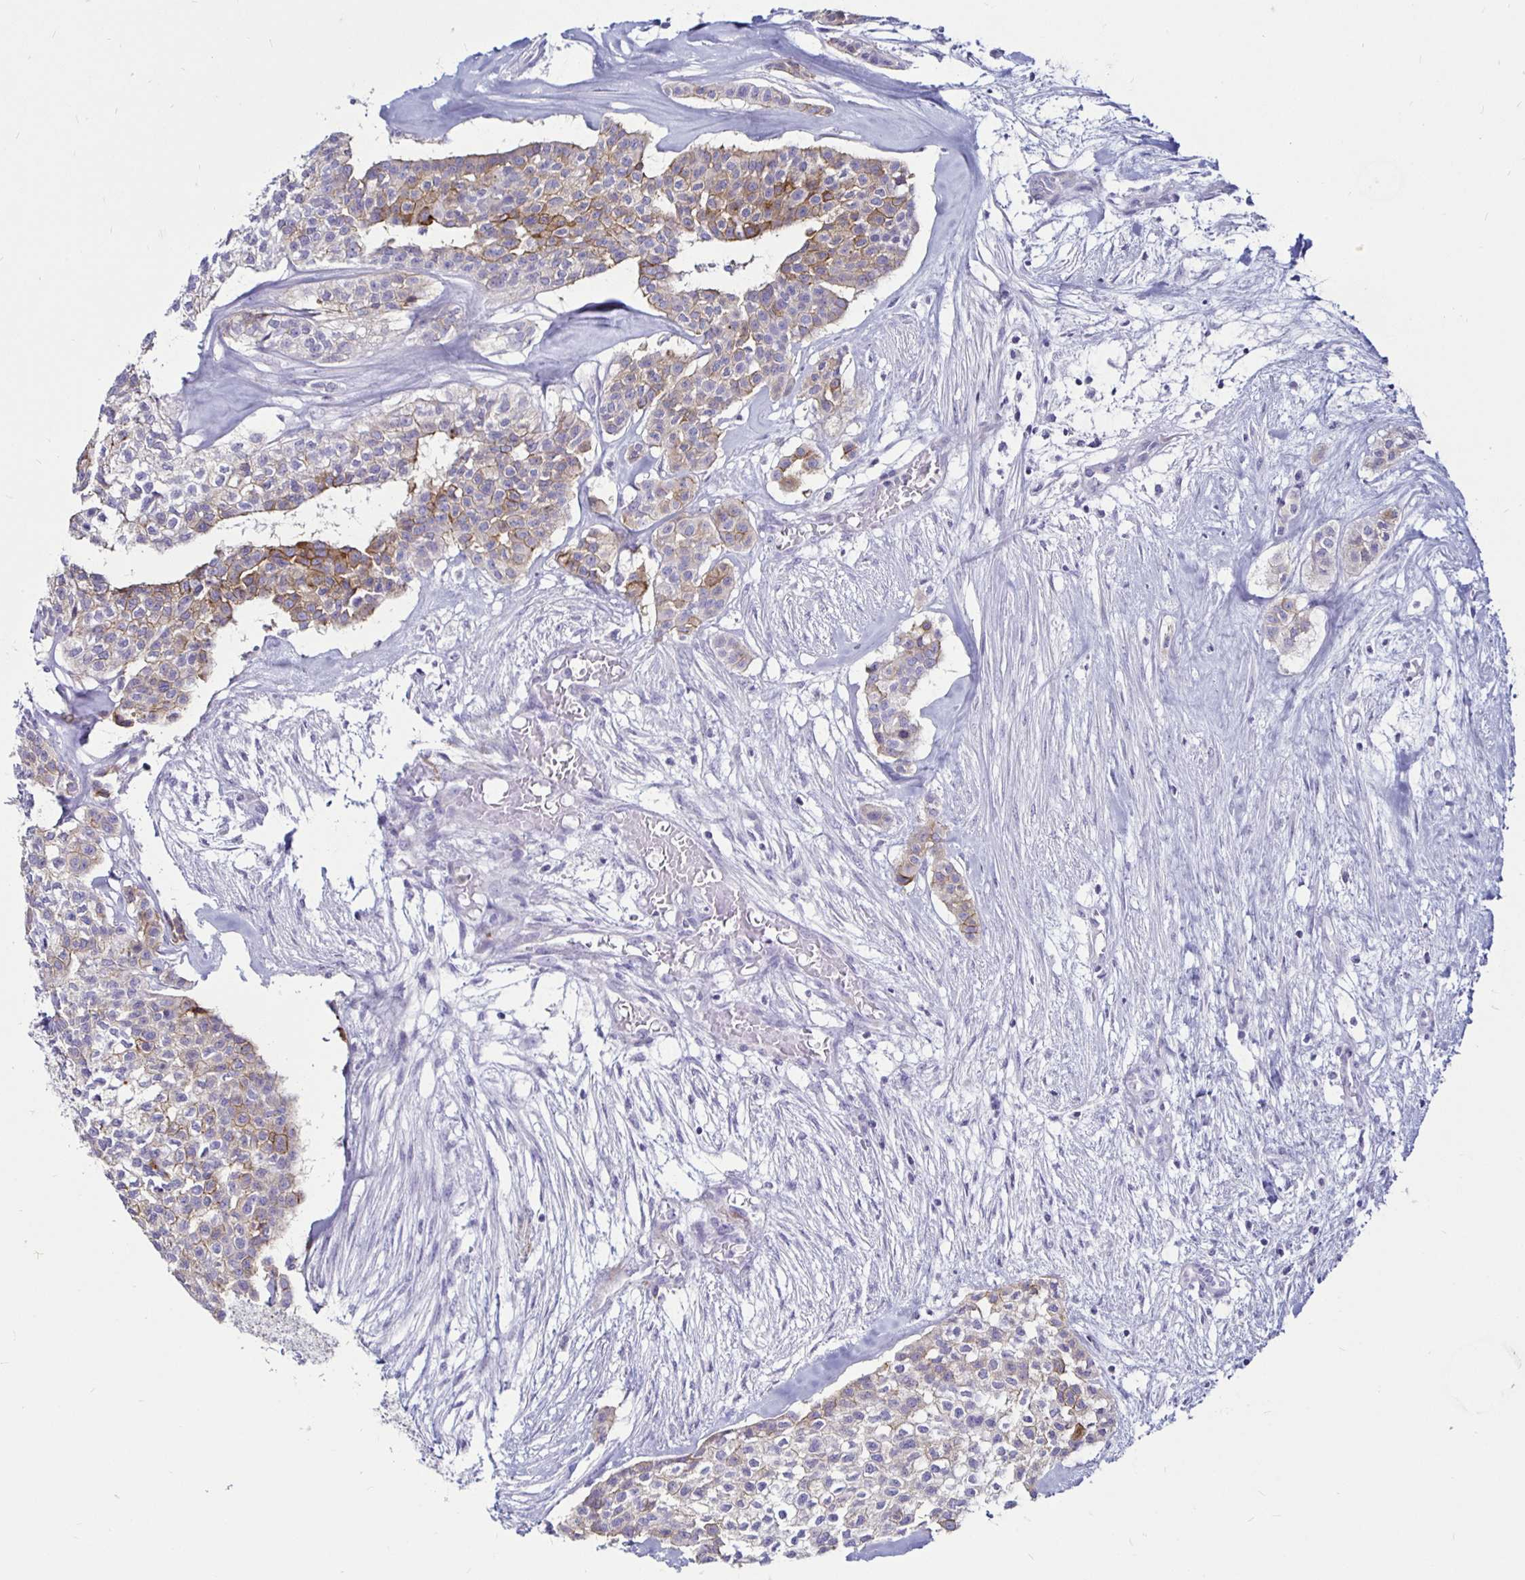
{"staining": {"intensity": "weak", "quantity": "25%-75%", "location": "cytoplasmic/membranous"}, "tissue": "head and neck cancer", "cell_type": "Tumor cells", "image_type": "cancer", "snomed": [{"axis": "morphology", "description": "Adenocarcinoma, NOS"}, {"axis": "topography", "description": "Head-Neck"}], "caption": "This image reveals IHC staining of human head and neck cancer (adenocarcinoma), with low weak cytoplasmic/membranous expression in approximately 25%-75% of tumor cells.", "gene": "TIMP1", "patient": {"sex": "male", "age": 81}}